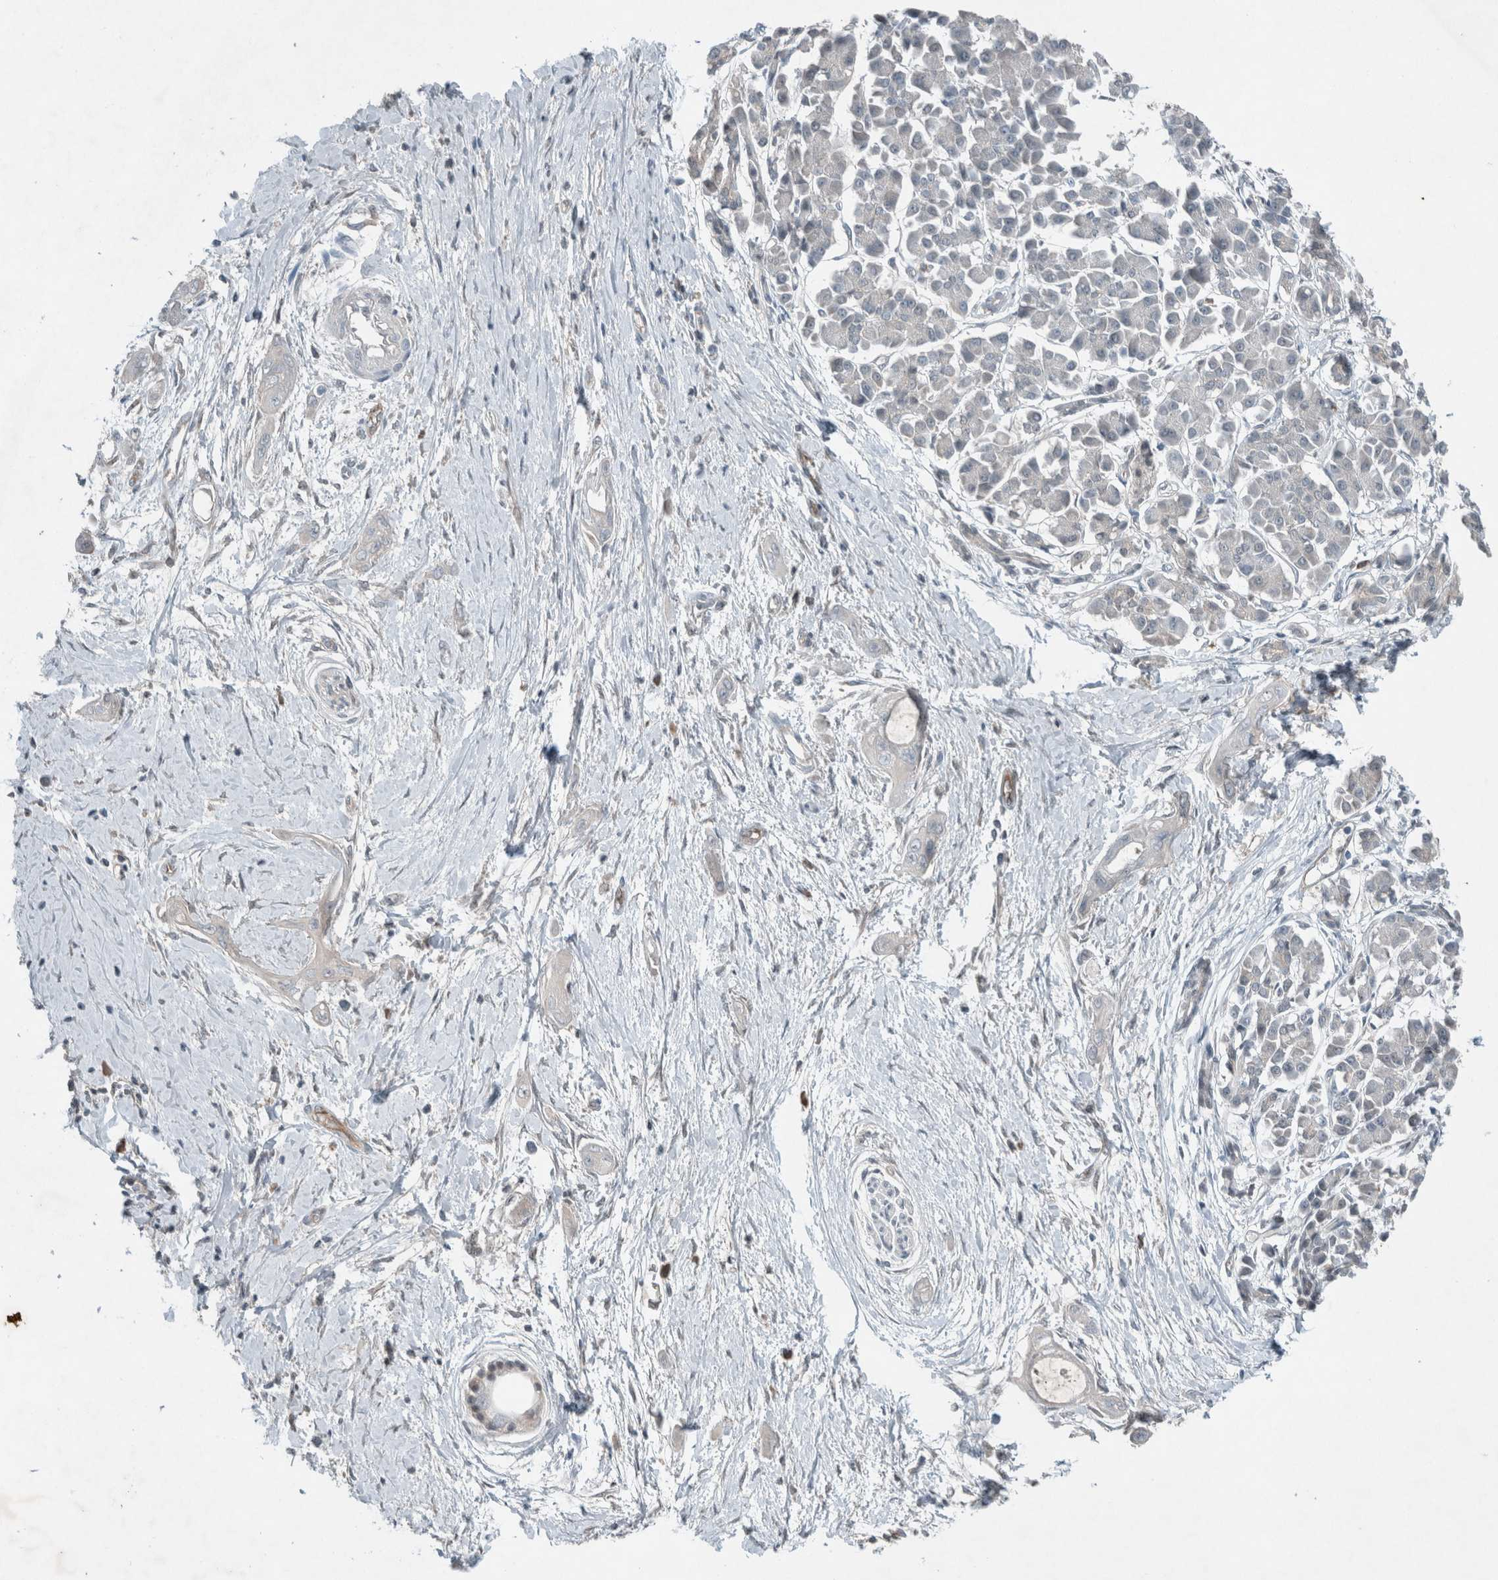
{"staining": {"intensity": "negative", "quantity": "none", "location": "none"}, "tissue": "pancreatic cancer", "cell_type": "Tumor cells", "image_type": "cancer", "snomed": [{"axis": "morphology", "description": "Adenocarcinoma, NOS"}, {"axis": "topography", "description": "Pancreas"}], "caption": "Tumor cells show no significant staining in adenocarcinoma (pancreatic).", "gene": "RALGDS", "patient": {"sex": "male", "age": 59}}